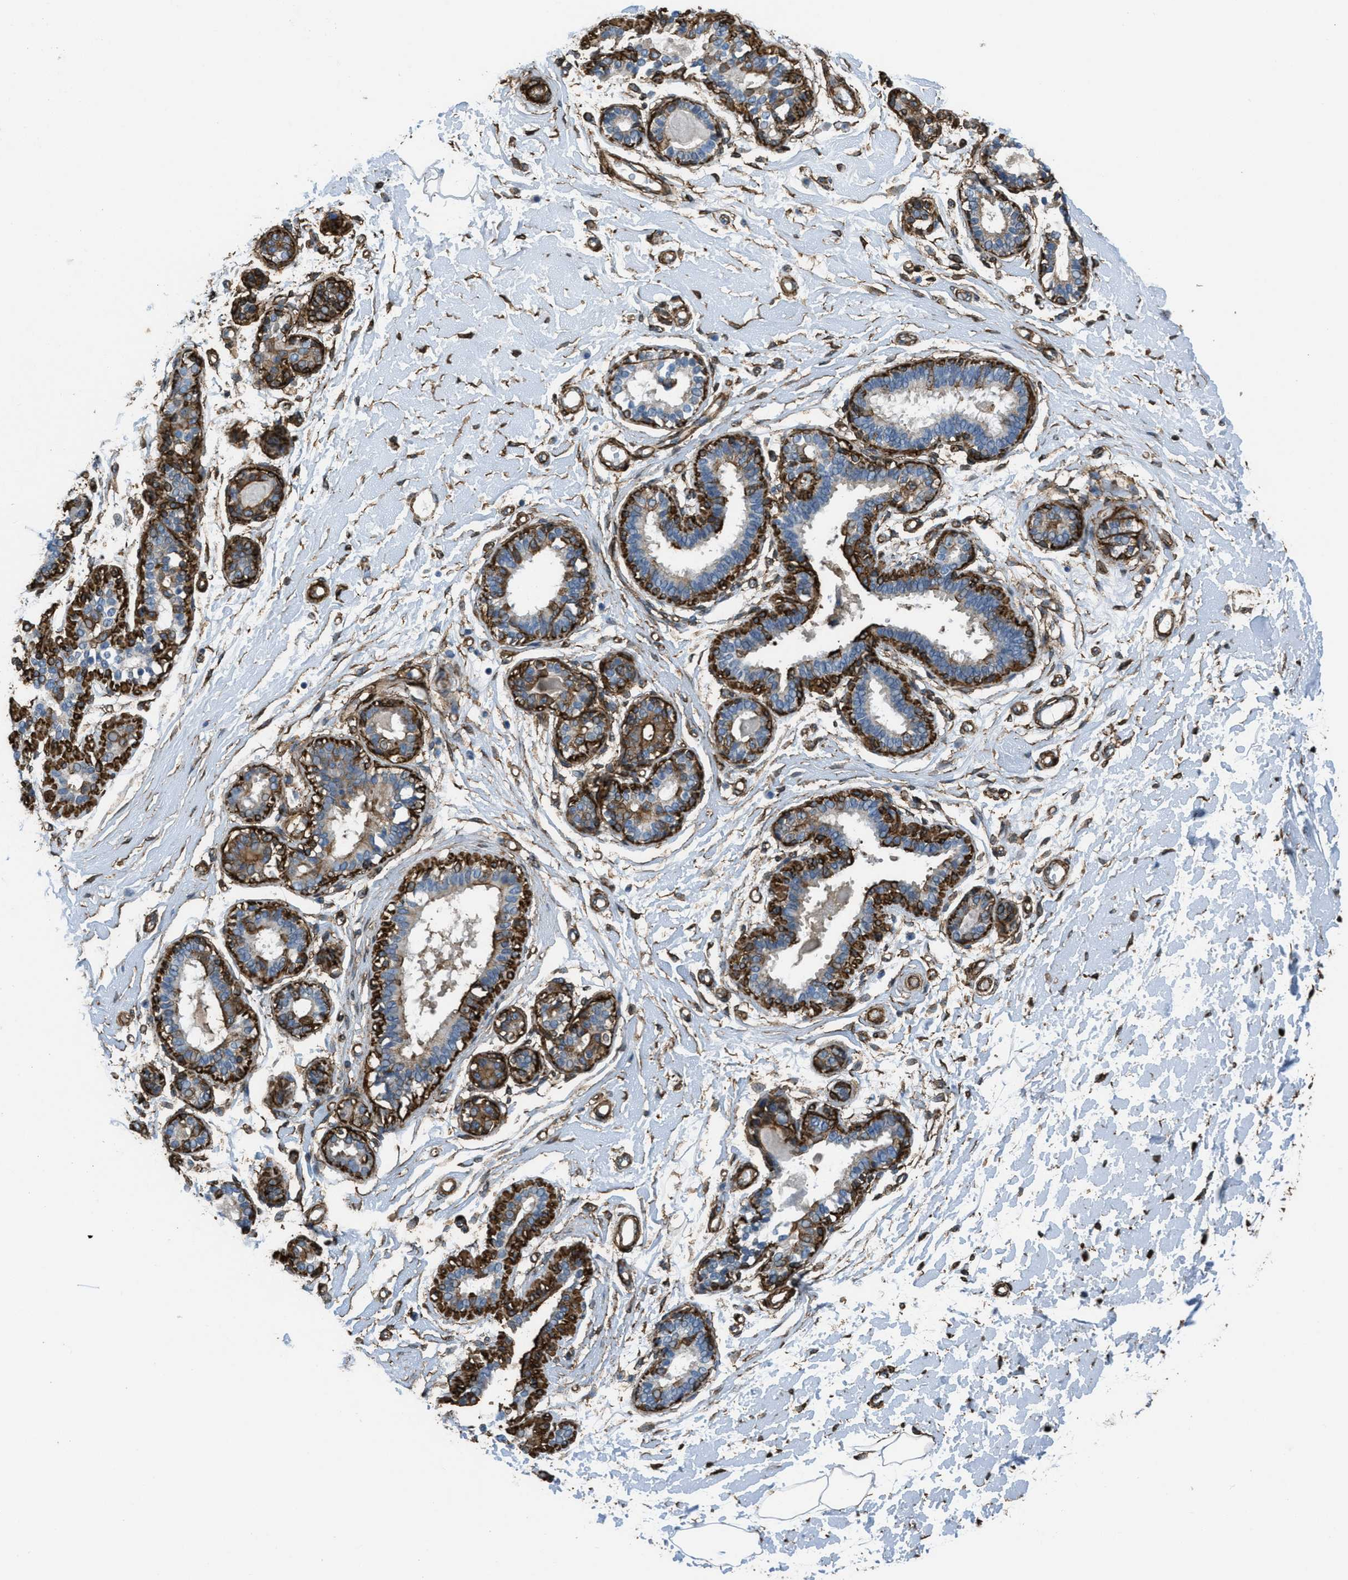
{"staining": {"intensity": "moderate", "quantity": "25%-75%", "location": "cytoplasmic/membranous"}, "tissue": "breast", "cell_type": "Glandular cells", "image_type": "normal", "snomed": [{"axis": "morphology", "description": "Normal tissue, NOS"}, {"axis": "morphology", "description": "Lobular carcinoma"}, {"axis": "topography", "description": "Breast"}], "caption": "Human breast stained for a protein (brown) displays moderate cytoplasmic/membranous positive expression in approximately 25%-75% of glandular cells.", "gene": "CALD1", "patient": {"sex": "female", "age": 59}}